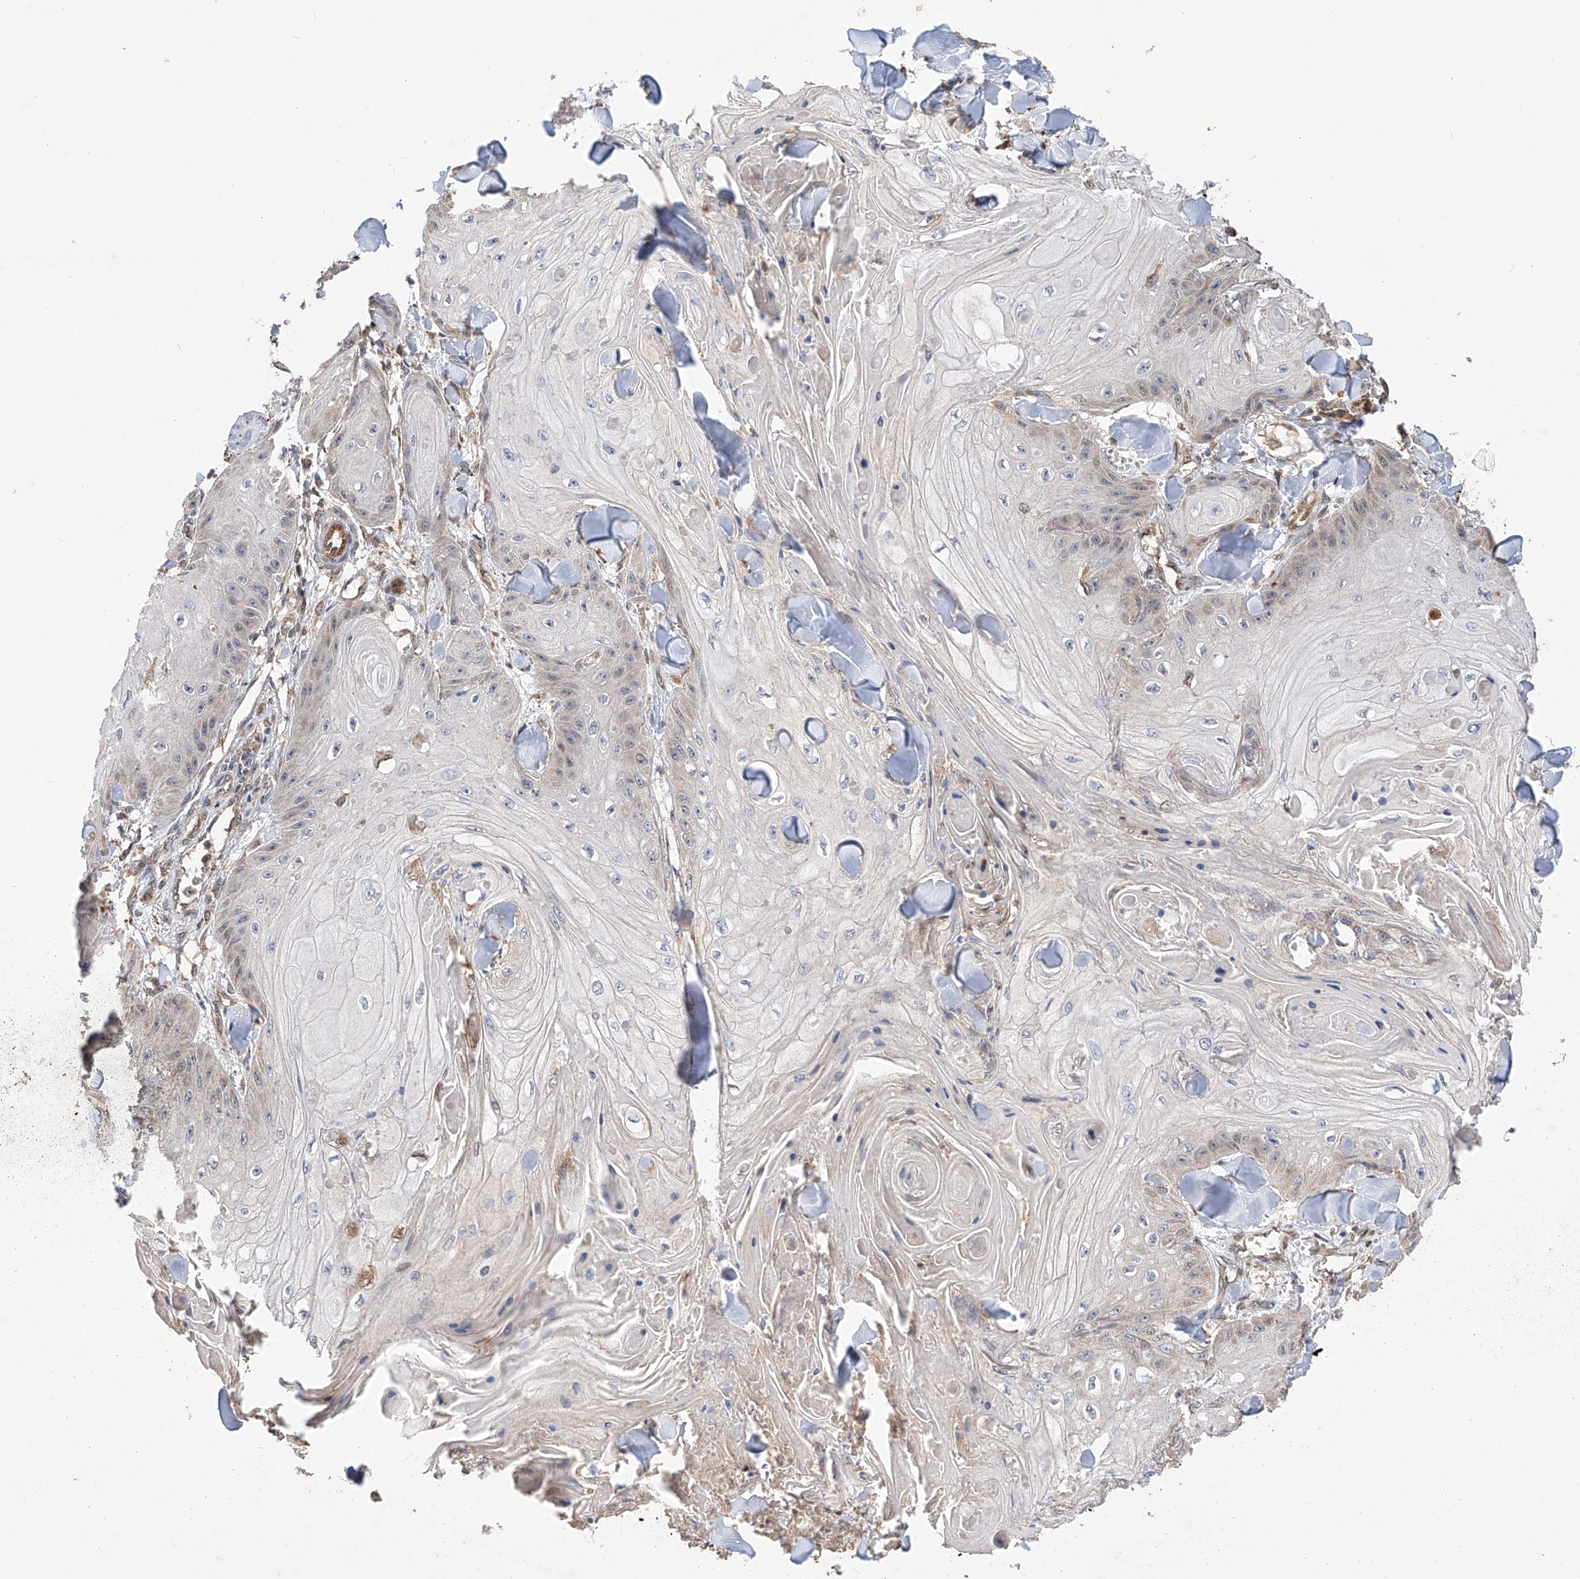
{"staining": {"intensity": "negative", "quantity": "none", "location": "none"}, "tissue": "skin cancer", "cell_type": "Tumor cells", "image_type": "cancer", "snomed": [{"axis": "morphology", "description": "Squamous cell carcinoma, NOS"}, {"axis": "topography", "description": "Skin"}], "caption": "A high-resolution photomicrograph shows immunohistochemistry (IHC) staining of squamous cell carcinoma (skin), which displays no significant expression in tumor cells. (Brightfield microscopy of DAB immunohistochemistry (IHC) at high magnification).", "gene": "RILPL2", "patient": {"sex": "male", "age": 74}}